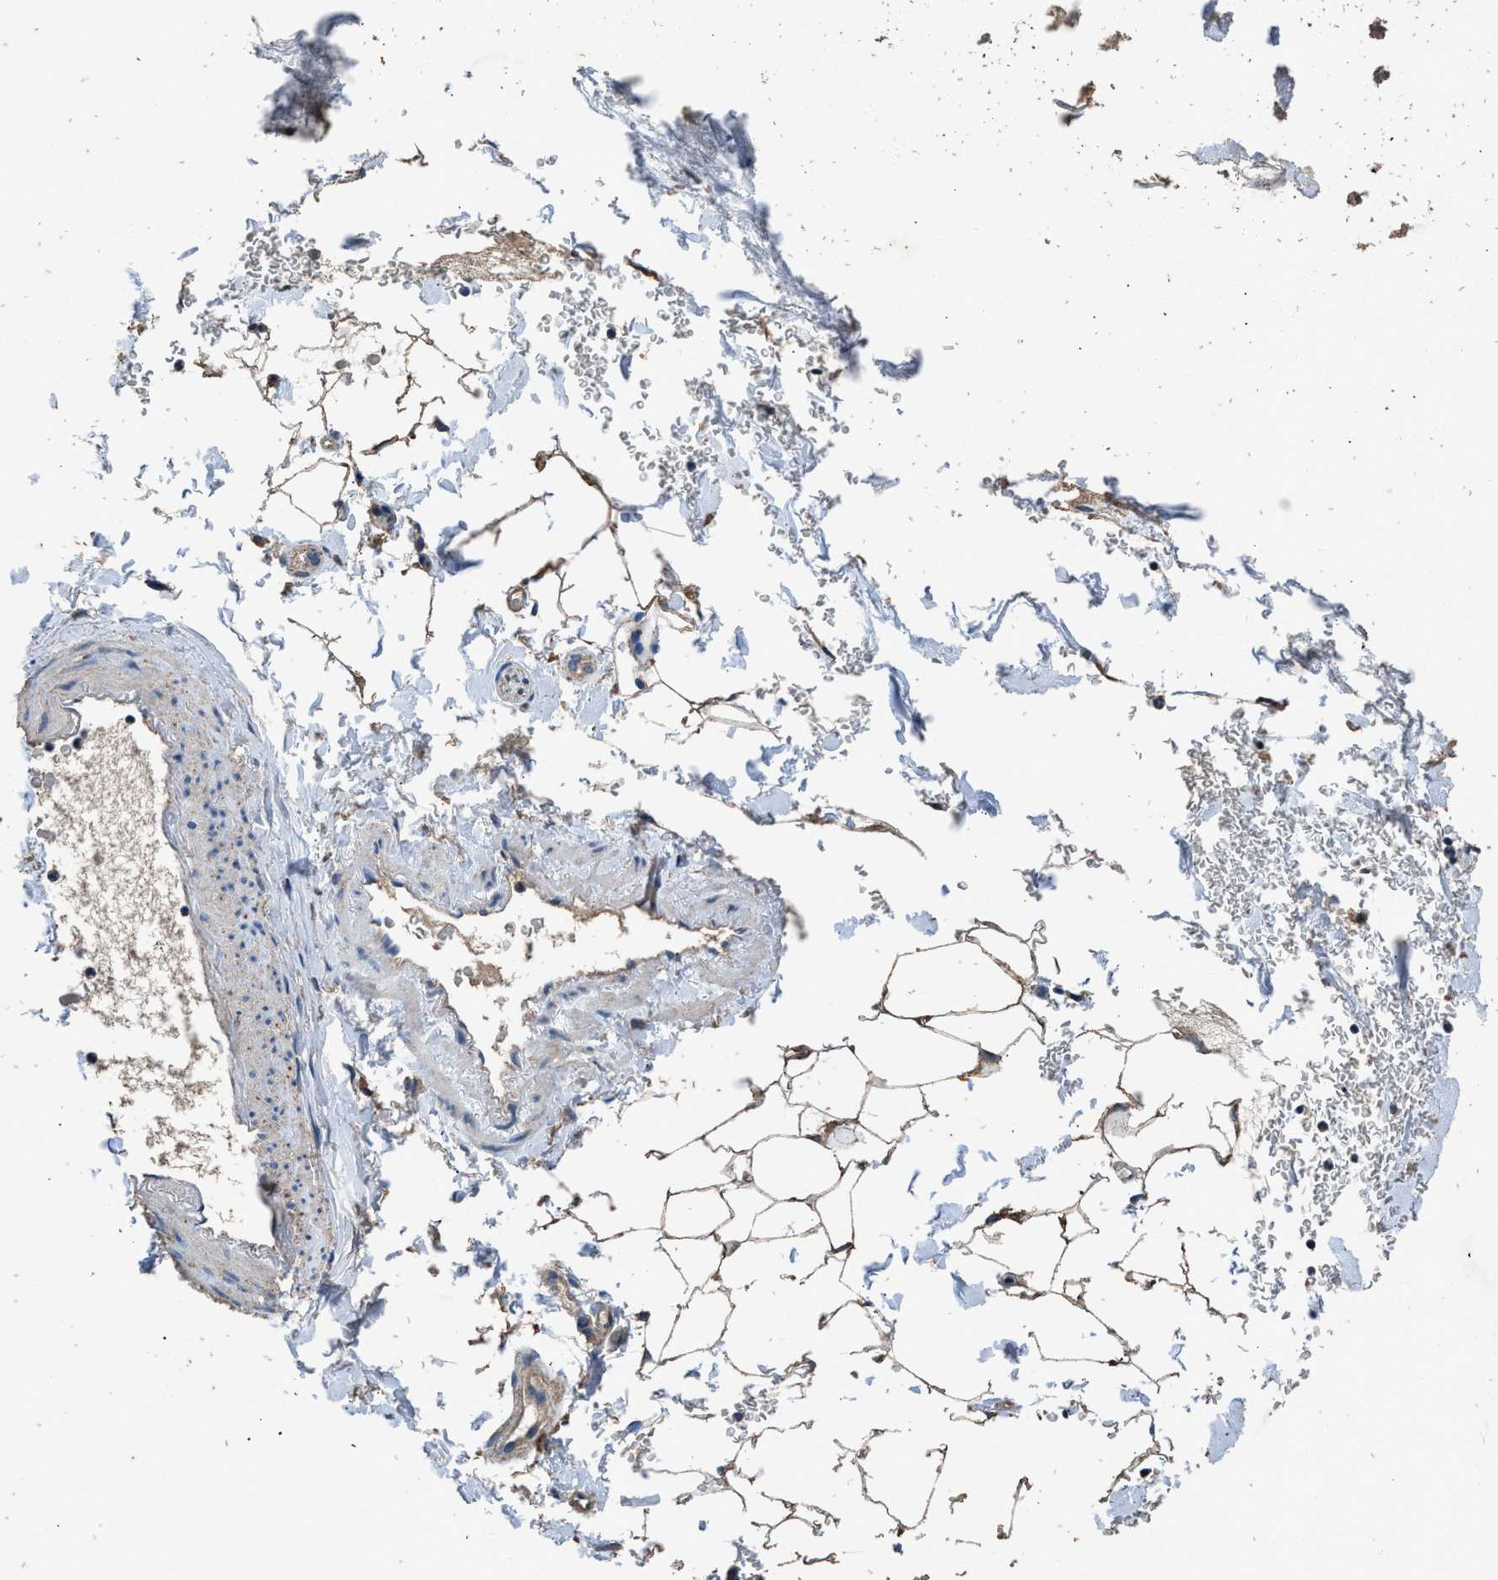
{"staining": {"intensity": "moderate", "quantity": ">75%", "location": "cytoplasmic/membranous"}, "tissue": "adipose tissue", "cell_type": "Adipocytes", "image_type": "normal", "snomed": [{"axis": "morphology", "description": "Normal tissue, NOS"}, {"axis": "topography", "description": "Cartilage tissue"}, {"axis": "topography", "description": "Bronchus"}], "caption": "This micrograph demonstrates IHC staining of benign adipose tissue, with medium moderate cytoplasmic/membranous expression in about >75% of adipocytes.", "gene": "ITSN1", "patient": {"sex": "female", "age": 73}}